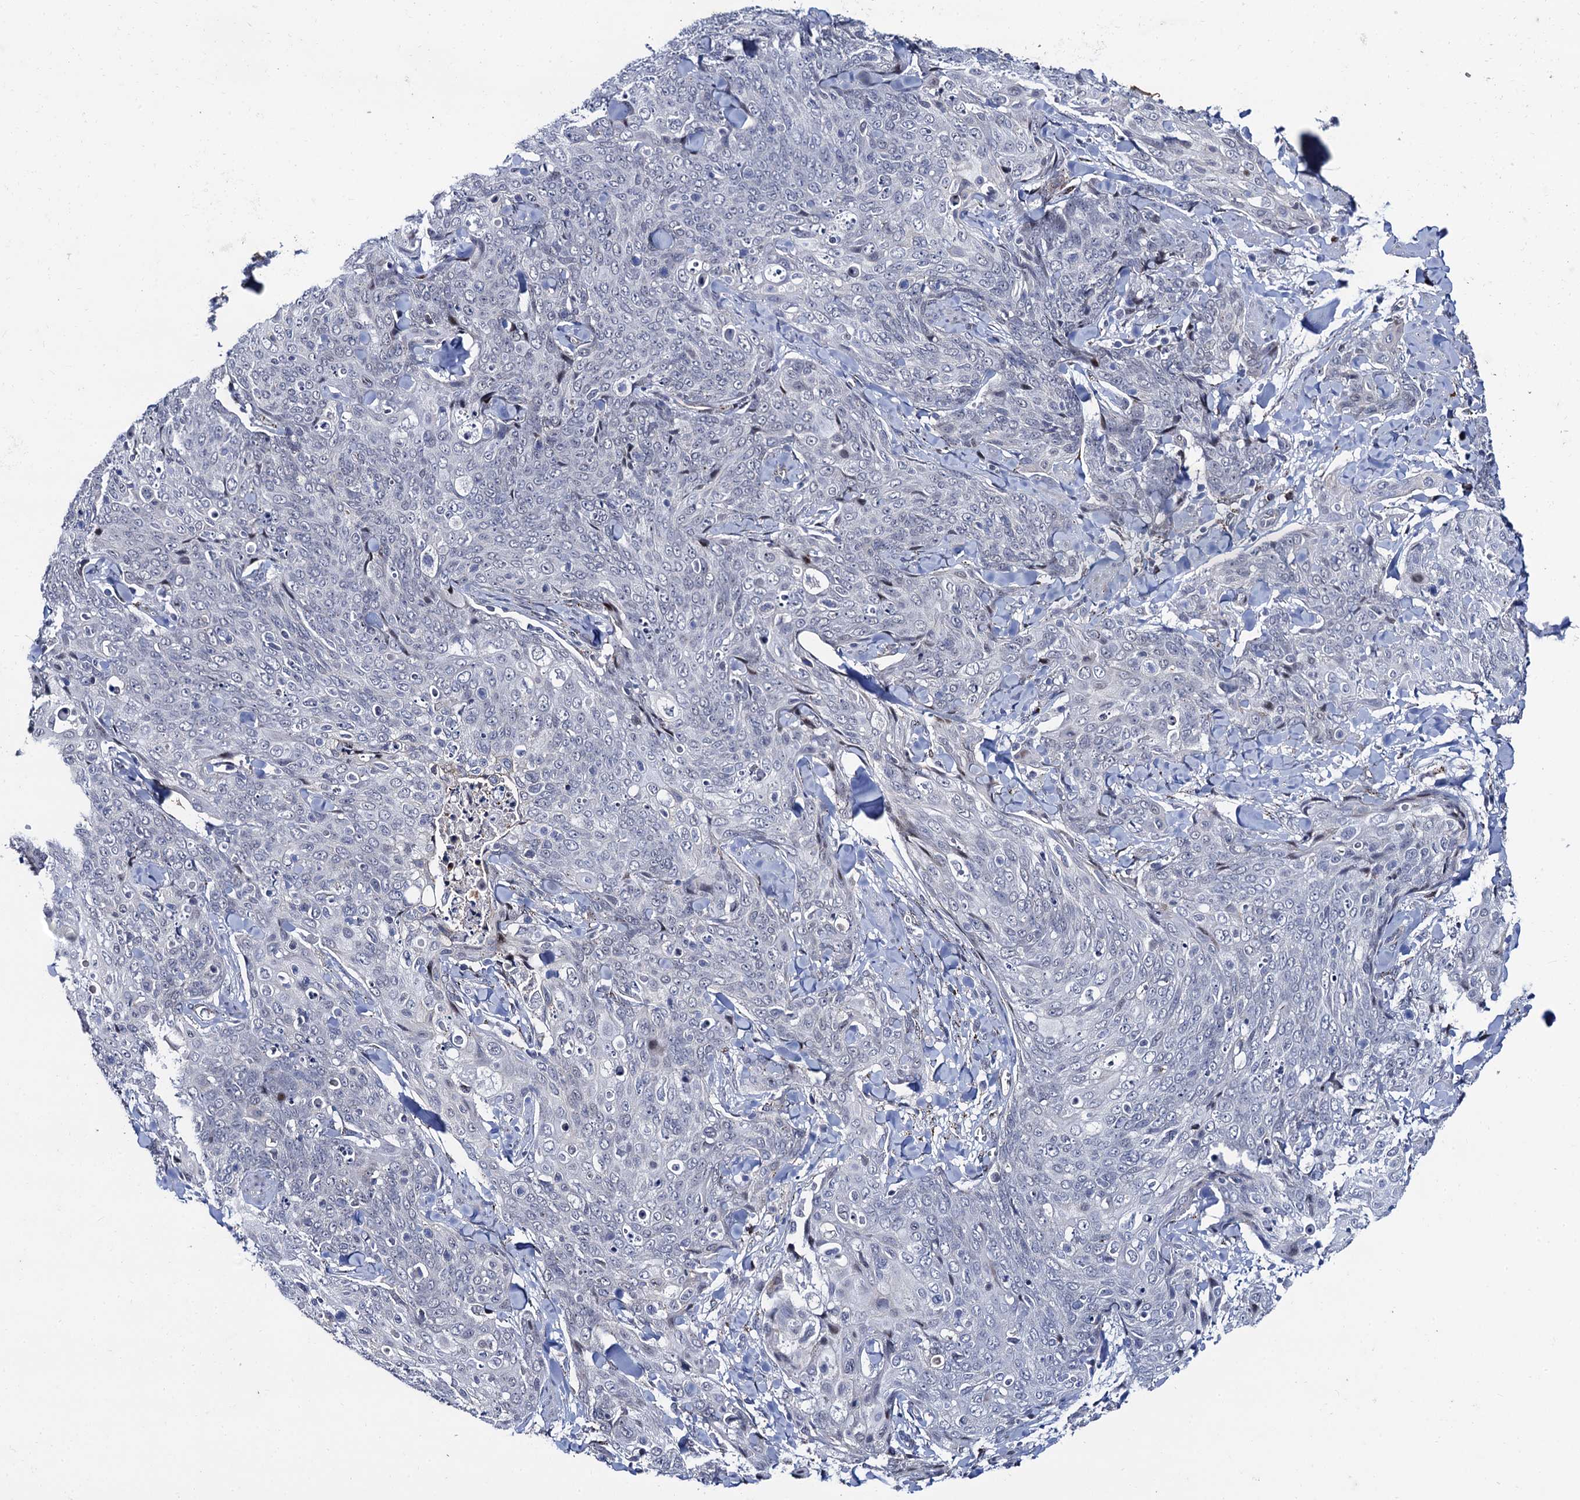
{"staining": {"intensity": "negative", "quantity": "none", "location": "none"}, "tissue": "skin cancer", "cell_type": "Tumor cells", "image_type": "cancer", "snomed": [{"axis": "morphology", "description": "Squamous cell carcinoma, NOS"}, {"axis": "topography", "description": "Skin"}, {"axis": "topography", "description": "Vulva"}], "caption": "DAB (3,3'-diaminobenzidine) immunohistochemical staining of human squamous cell carcinoma (skin) displays no significant staining in tumor cells. (DAB (3,3'-diaminobenzidine) immunohistochemistry with hematoxylin counter stain).", "gene": "THAP2", "patient": {"sex": "female", "age": 85}}